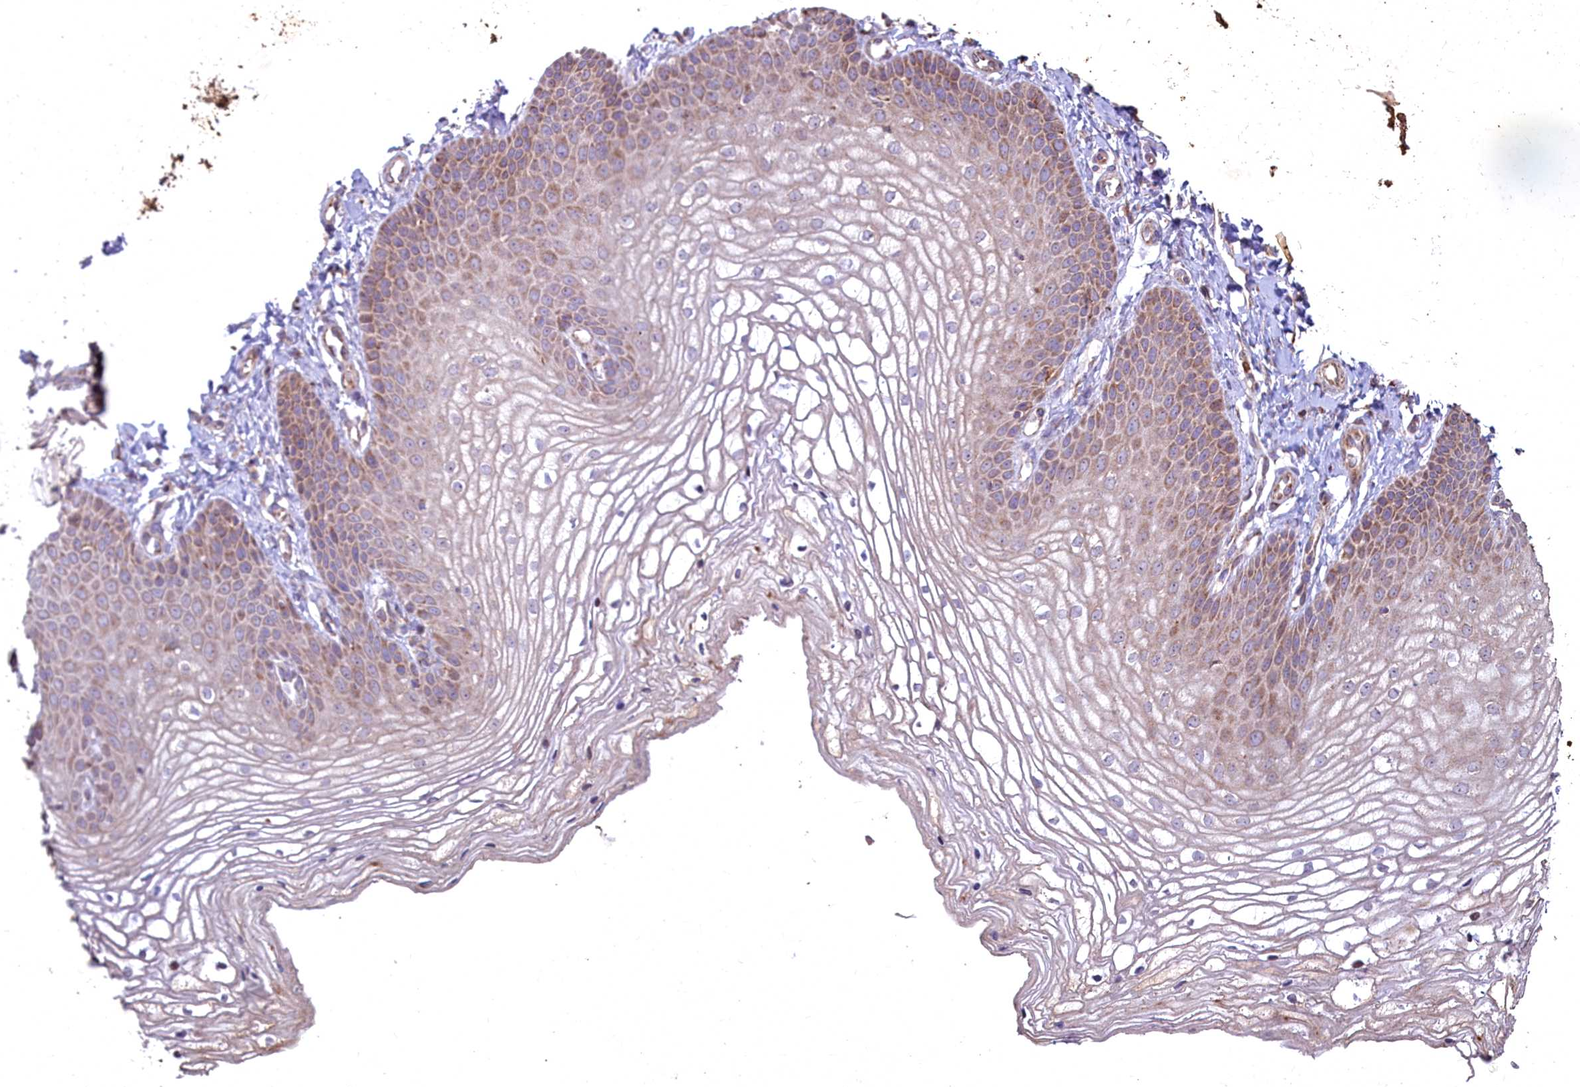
{"staining": {"intensity": "moderate", "quantity": "25%-75%", "location": "cytoplasmic/membranous"}, "tissue": "vagina", "cell_type": "Squamous epithelial cells", "image_type": "normal", "snomed": [{"axis": "morphology", "description": "Normal tissue, NOS"}, {"axis": "topography", "description": "Vagina"}], "caption": "The photomicrograph demonstrates immunohistochemical staining of benign vagina. There is moderate cytoplasmic/membranous staining is seen in approximately 25%-75% of squamous epithelial cells.", "gene": "COX11", "patient": {"sex": "female", "age": 68}}